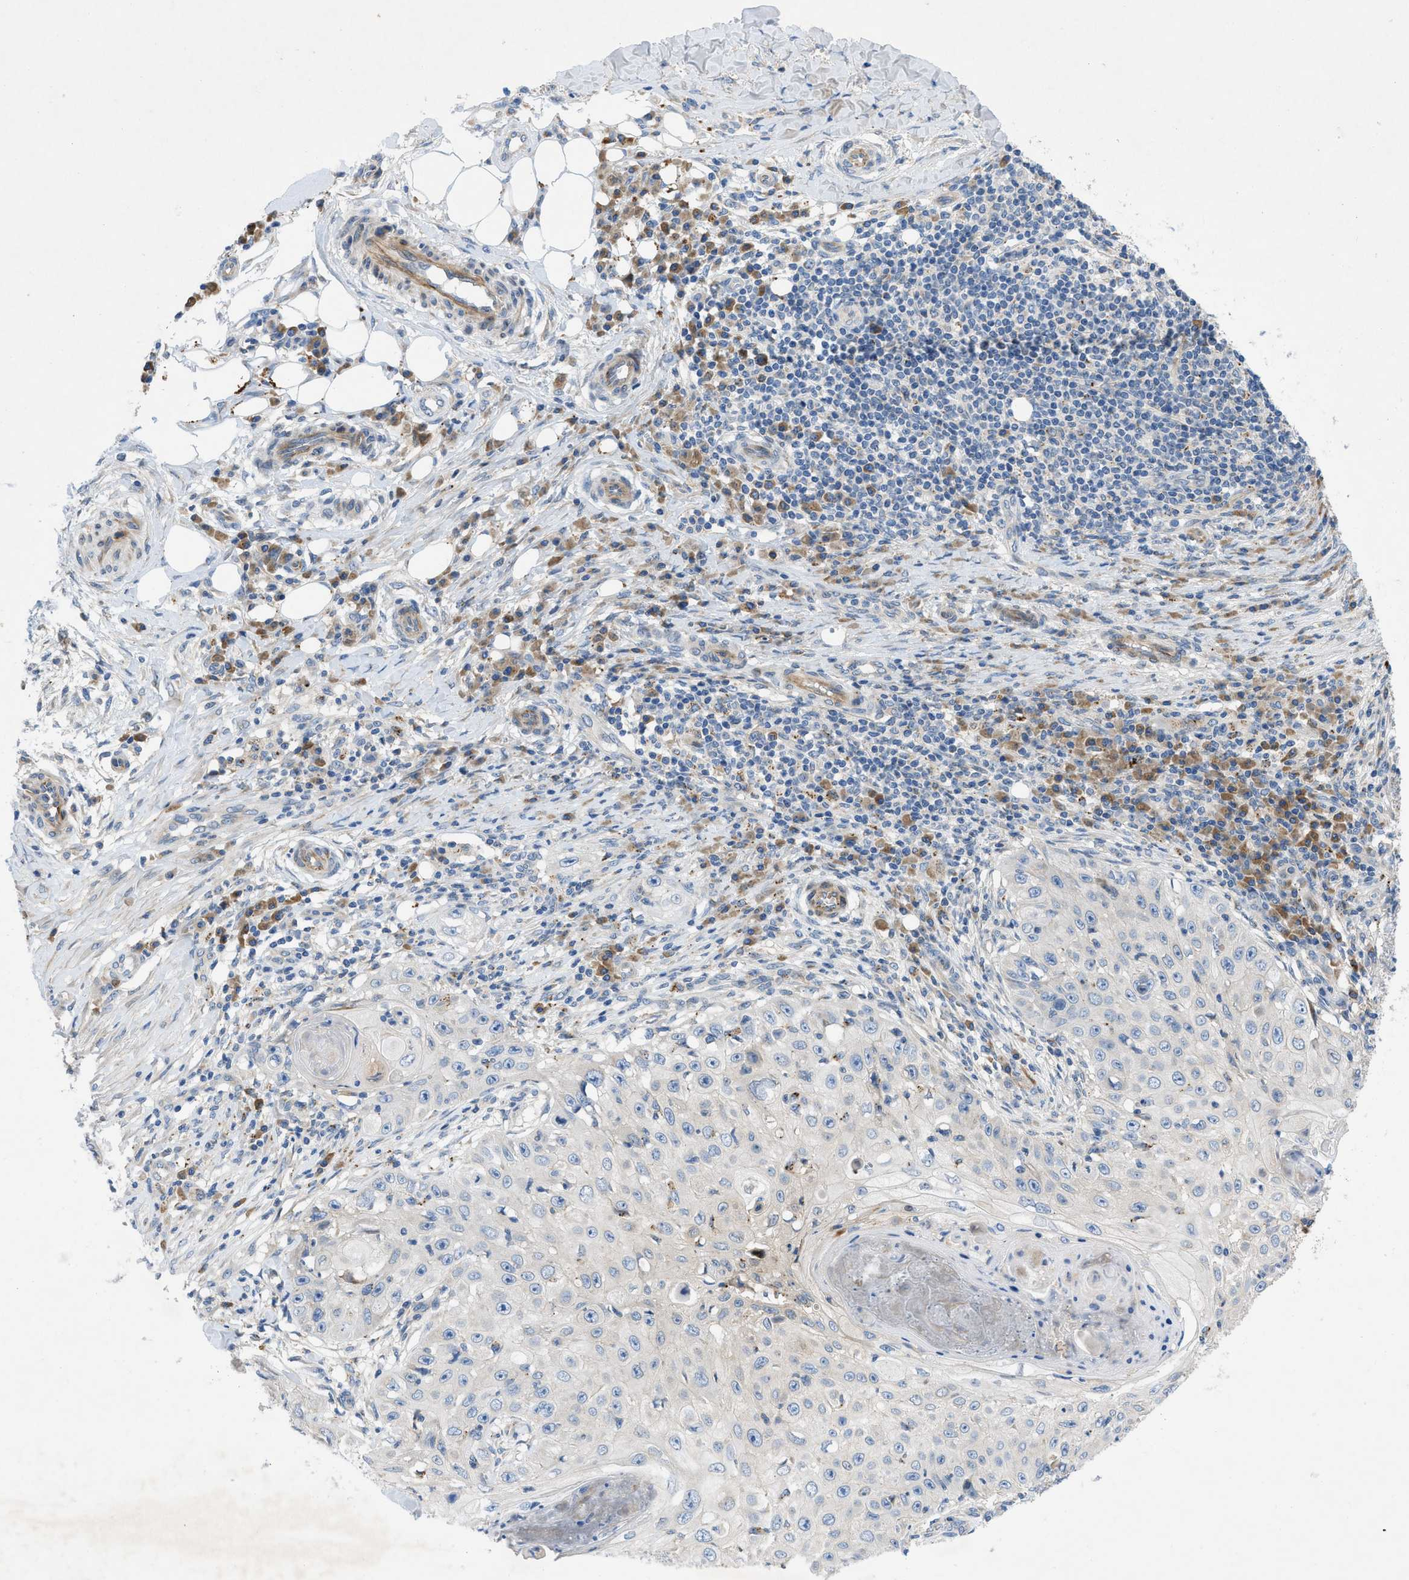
{"staining": {"intensity": "negative", "quantity": "none", "location": "none"}, "tissue": "skin cancer", "cell_type": "Tumor cells", "image_type": "cancer", "snomed": [{"axis": "morphology", "description": "Squamous cell carcinoma, NOS"}, {"axis": "topography", "description": "Skin"}], "caption": "The immunohistochemistry micrograph has no significant expression in tumor cells of skin squamous cell carcinoma tissue.", "gene": "TMEM248", "patient": {"sex": "male", "age": 86}}